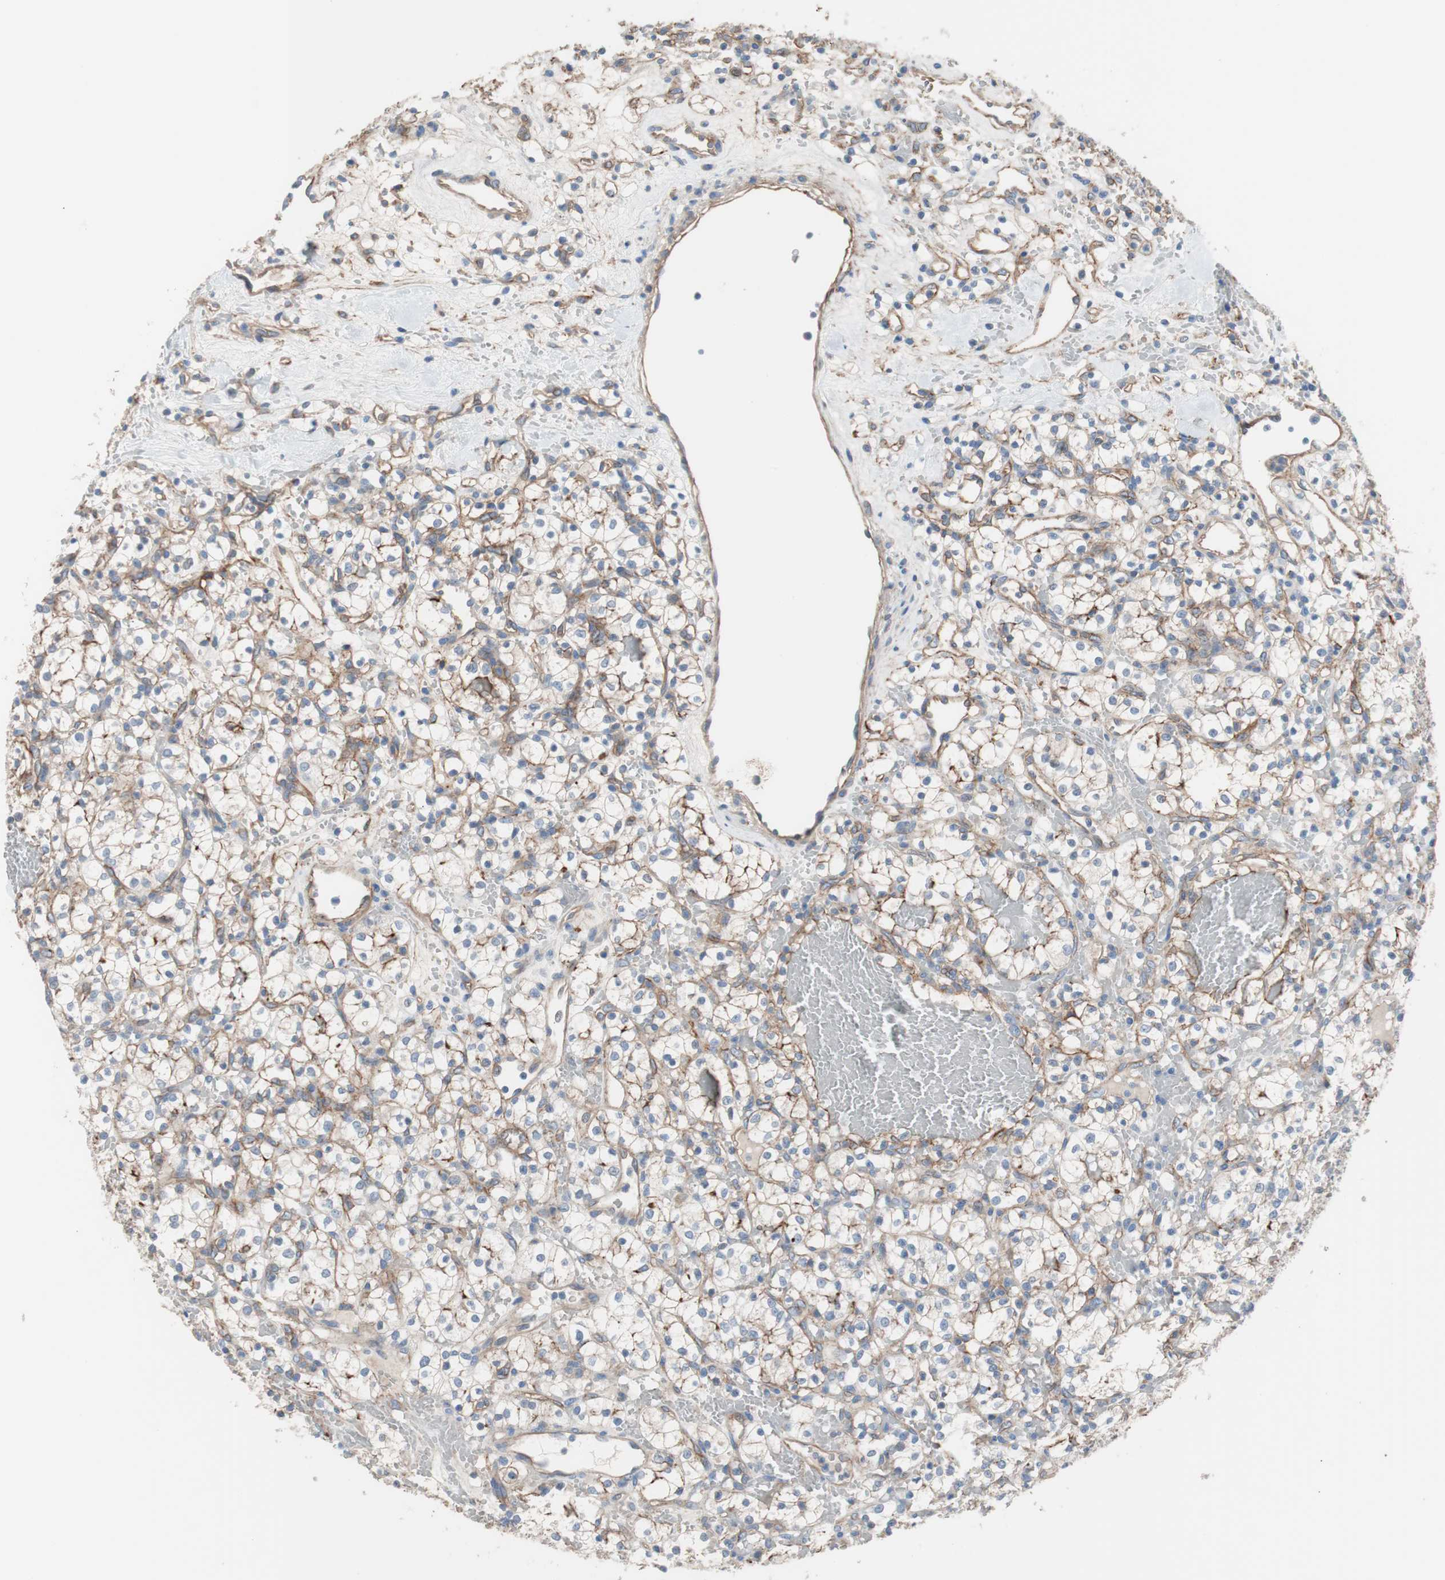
{"staining": {"intensity": "negative", "quantity": "none", "location": "none"}, "tissue": "renal cancer", "cell_type": "Tumor cells", "image_type": "cancer", "snomed": [{"axis": "morphology", "description": "Adenocarcinoma, NOS"}, {"axis": "topography", "description": "Kidney"}], "caption": "High power microscopy image of an immunohistochemistry image of renal cancer (adenocarcinoma), revealing no significant staining in tumor cells.", "gene": "CD81", "patient": {"sex": "female", "age": 60}}